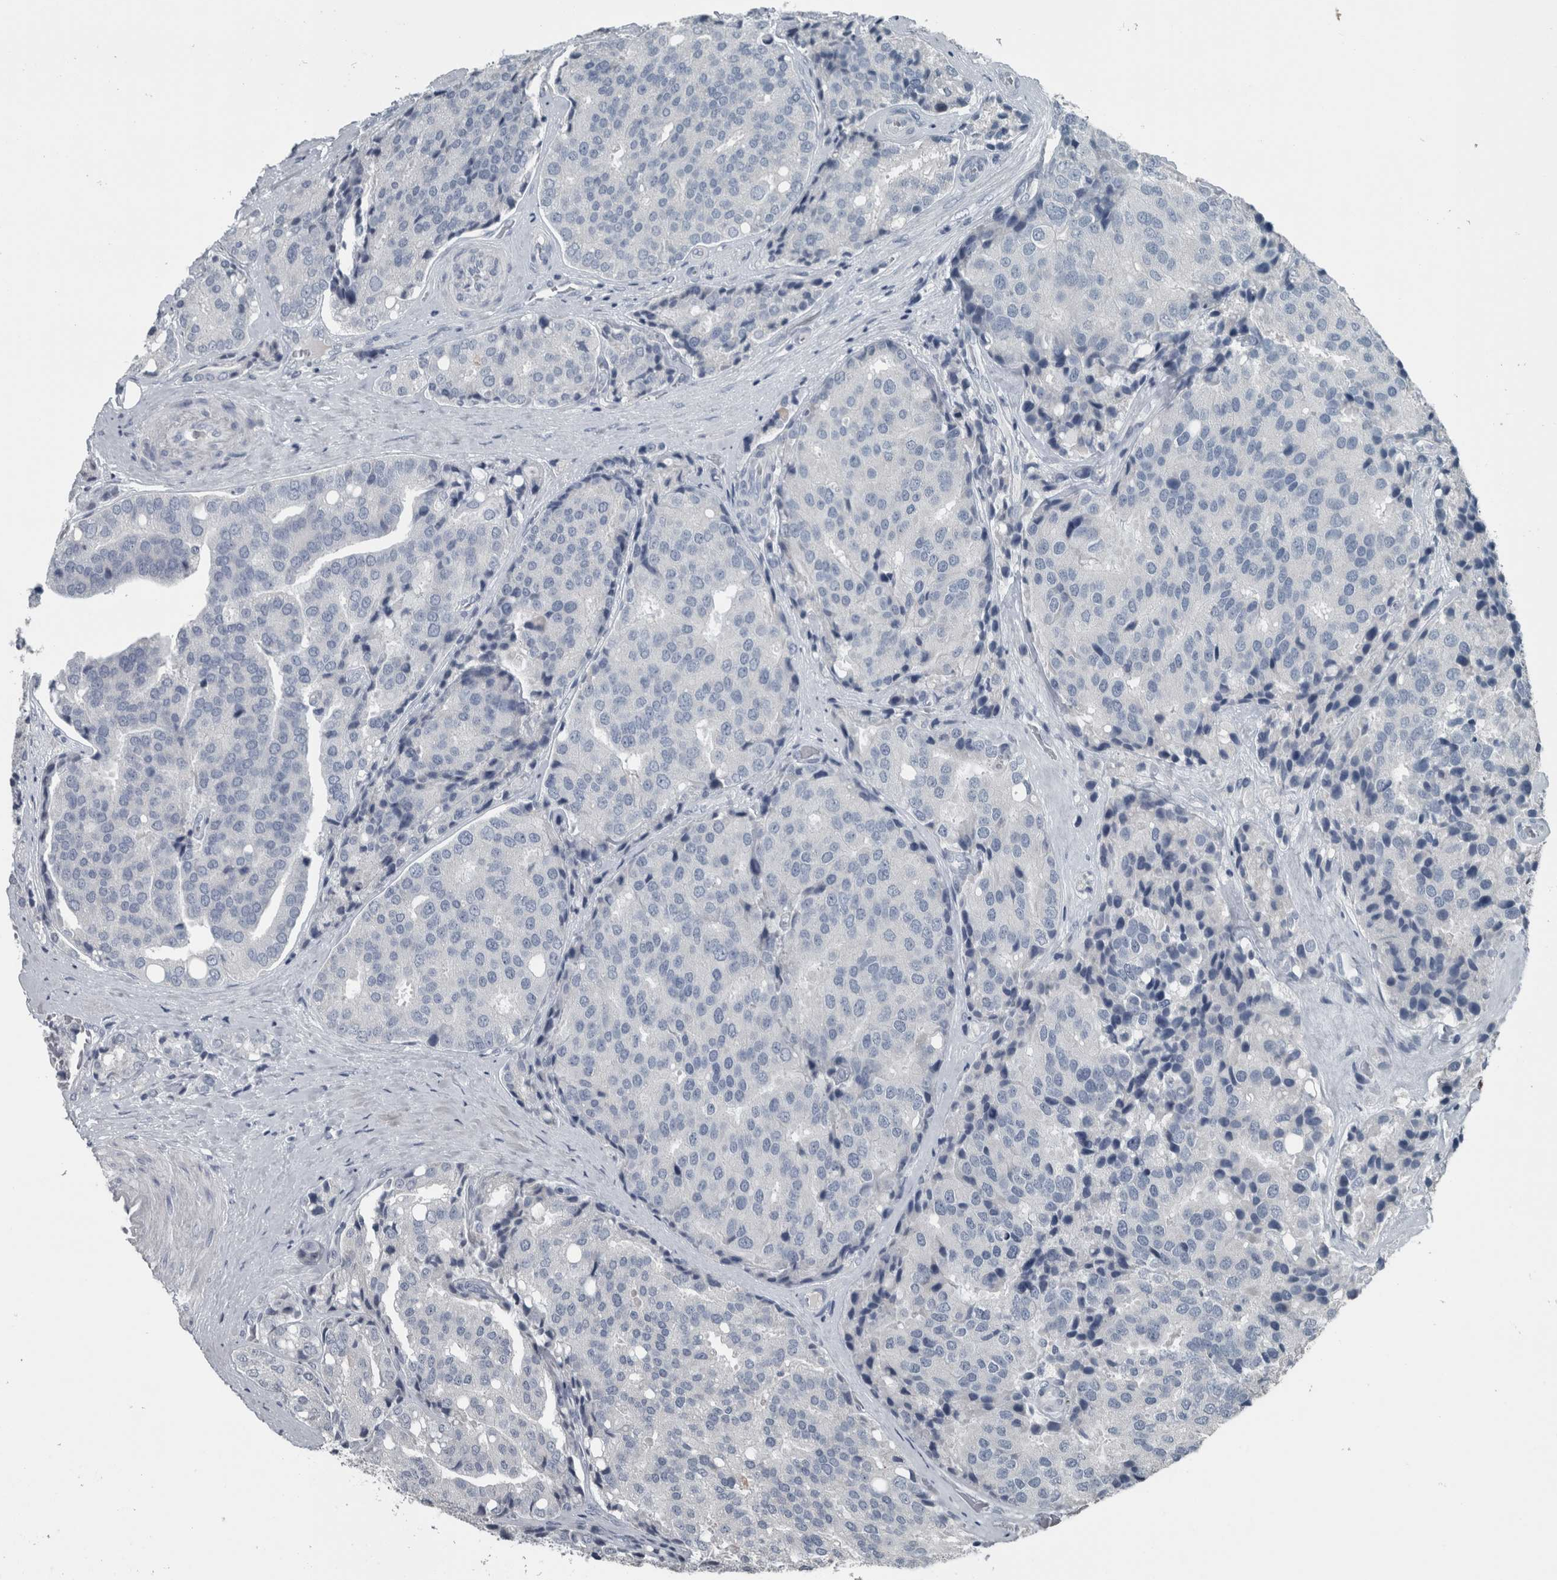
{"staining": {"intensity": "negative", "quantity": "none", "location": "none"}, "tissue": "prostate cancer", "cell_type": "Tumor cells", "image_type": "cancer", "snomed": [{"axis": "morphology", "description": "Adenocarcinoma, High grade"}, {"axis": "topography", "description": "Prostate"}], "caption": "Tumor cells show no significant staining in prostate cancer (high-grade adenocarcinoma).", "gene": "KRT20", "patient": {"sex": "male", "age": 50}}